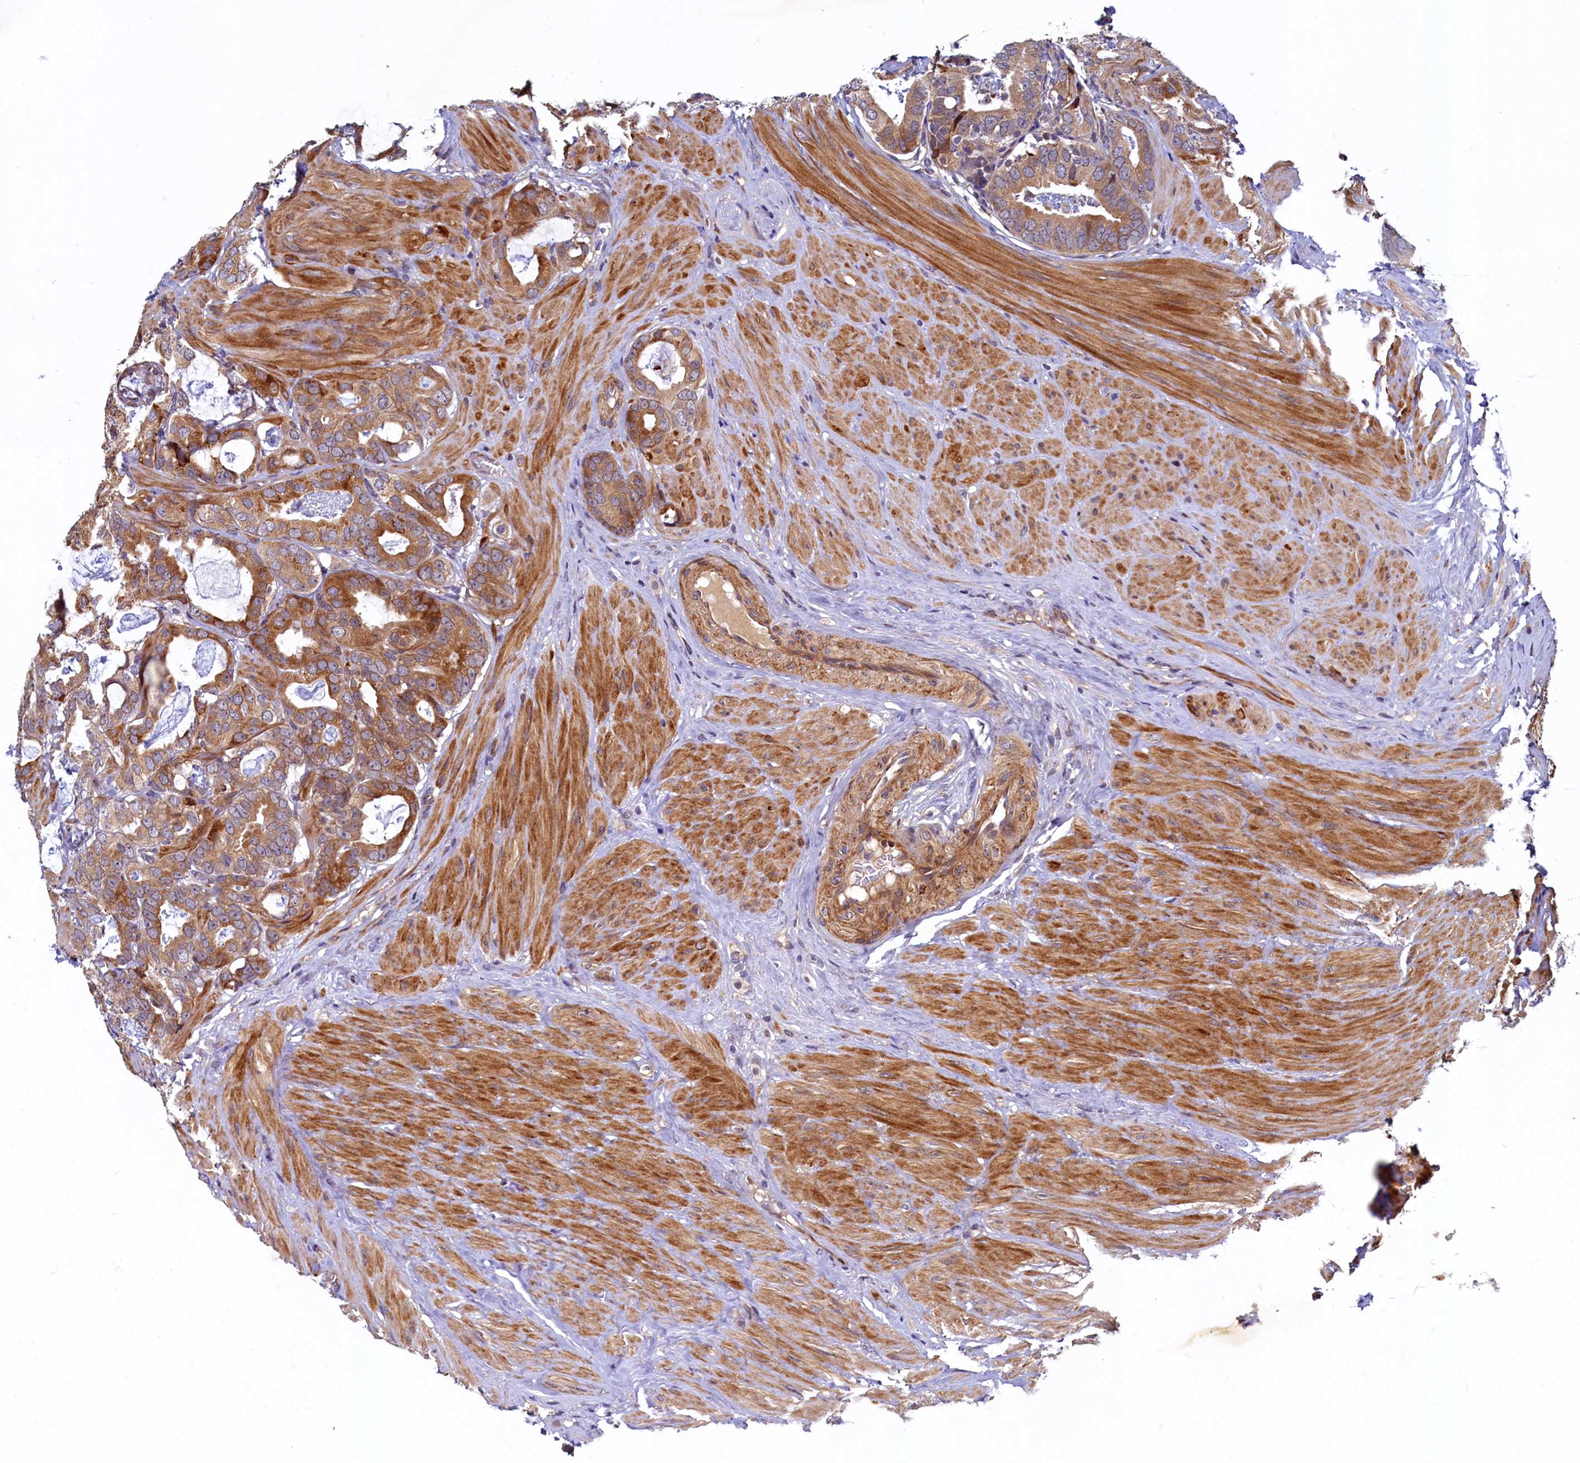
{"staining": {"intensity": "moderate", "quantity": ">75%", "location": "cytoplasmic/membranous"}, "tissue": "prostate cancer", "cell_type": "Tumor cells", "image_type": "cancer", "snomed": [{"axis": "morphology", "description": "Adenocarcinoma, Low grade"}, {"axis": "topography", "description": "Prostate"}], "caption": "Protein analysis of prostate low-grade adenocarcinoma tissue reveals moderate cytoplasmic/membranous staining in approximately >75% of tumor cells.", "gene": "SLC16A14", "patient": {"sex": "male", "age": 71}}